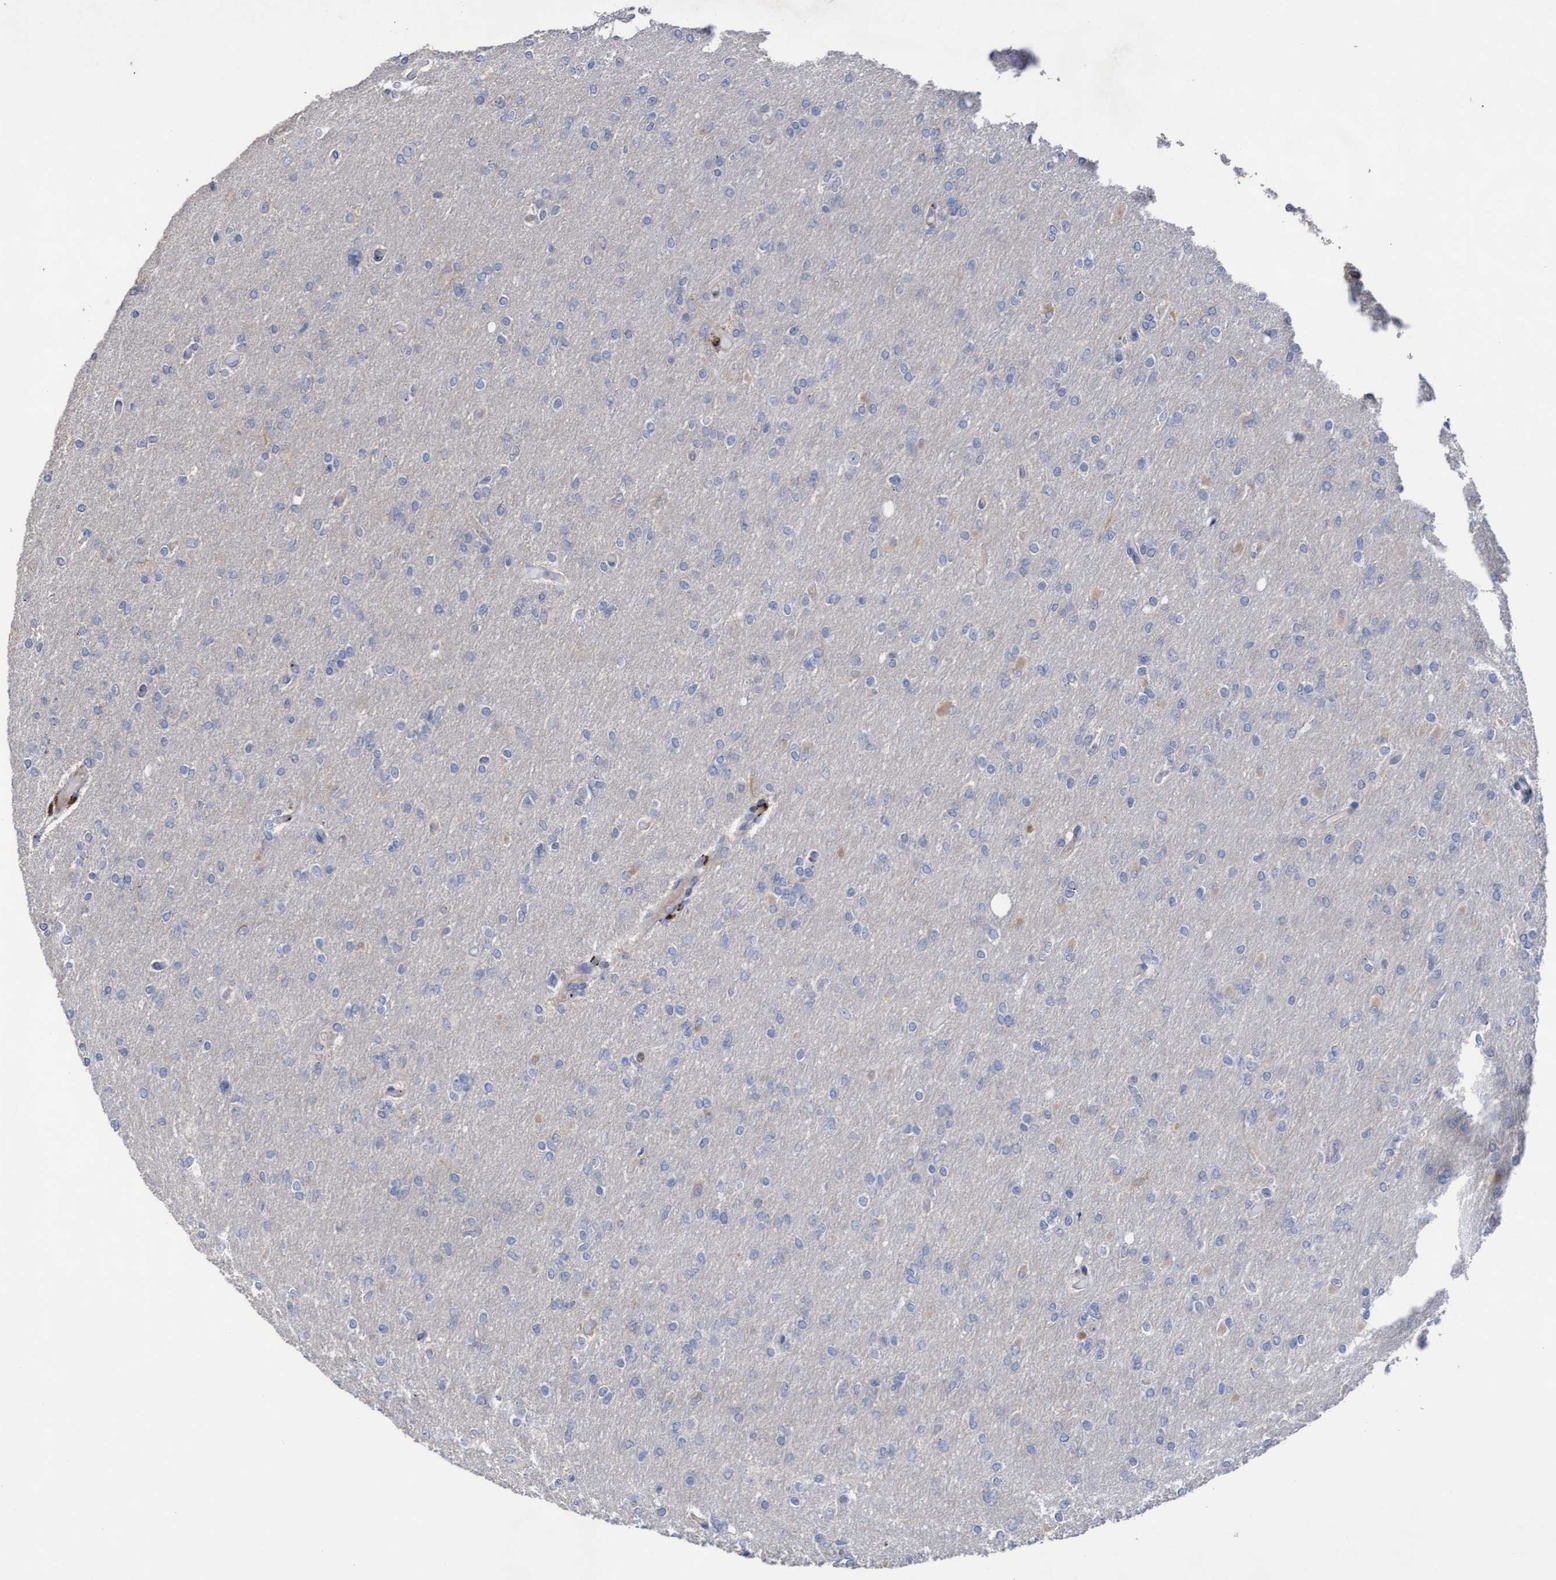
{"staining": {"intensity": "negative", "quantity": "none", "location": "none"}, "tissue": "glioma", "cell_type": "Tumor cells", "image_type": "cancer", "snomed": [{"axis": "morphology", "description": "Glioma, malignant, High grade"}, {"axis": "topography", "description": "Cerebral cortex"}], "caption": "DAB immunohistochemical staining of human glioma reveals no significant expression in tumor cells. (DAB (3,3'-diaminobenzidine) immunohistochemistry visualized using brightfield microscopy, high magnification).", "gene": "KRT24", "patient": {"sex": "female", "age": 36}}